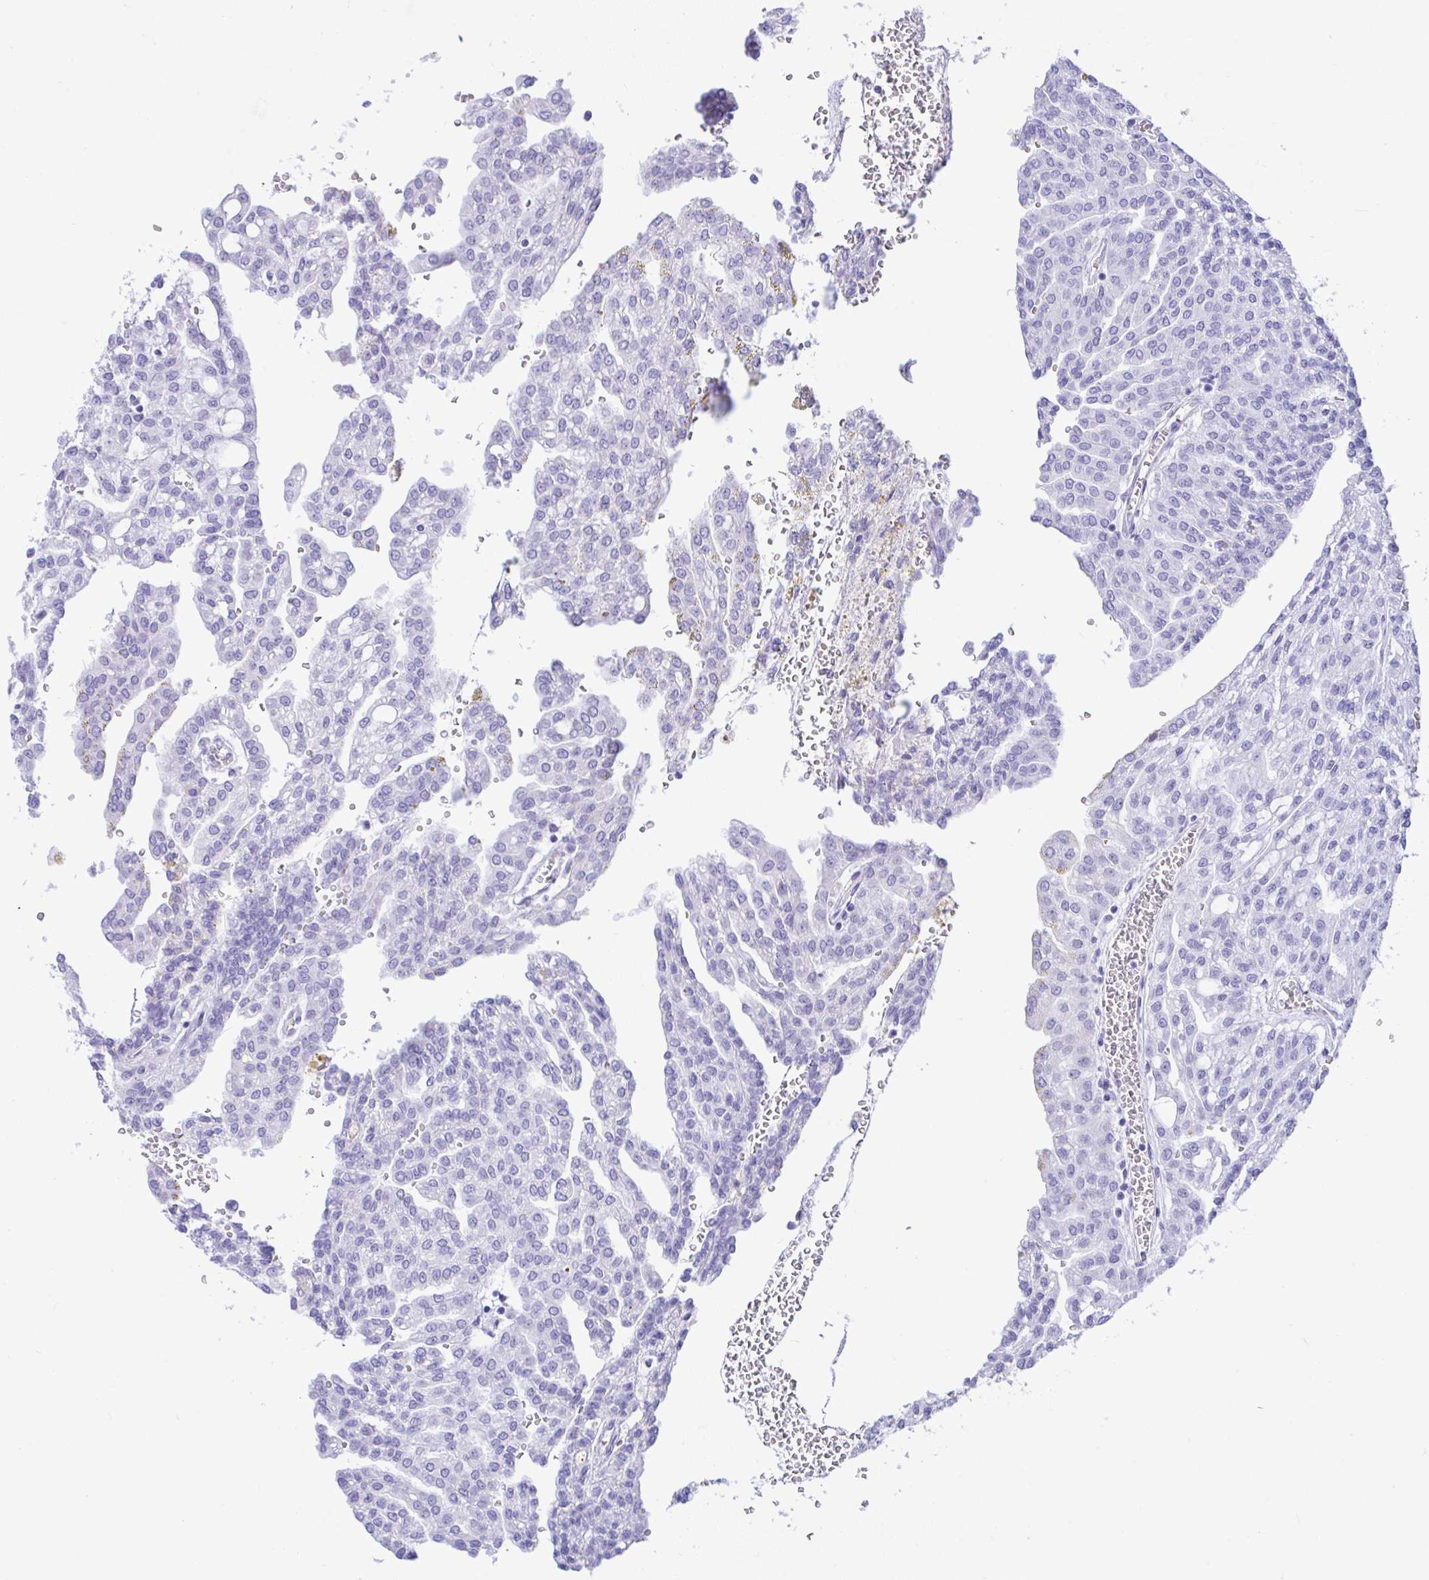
{"staining": {"intensity": "negative", "quantity": "none", "location": "none"}, "tissue": "renal cancer", "cell_type": "Tumor cells", "image_type": "cancer", "snomed": [{"axis": "morphology", "description": "Adenocarcinoma, NOS"}, {"axis": "topography", "description": "Kidney"}], "caption": "Photomicrograph shows no protein expression in tumor cells of renal cancer tissue.", "gene": "SEL1L2", "patient": {"sex": "male", "age": 63}}